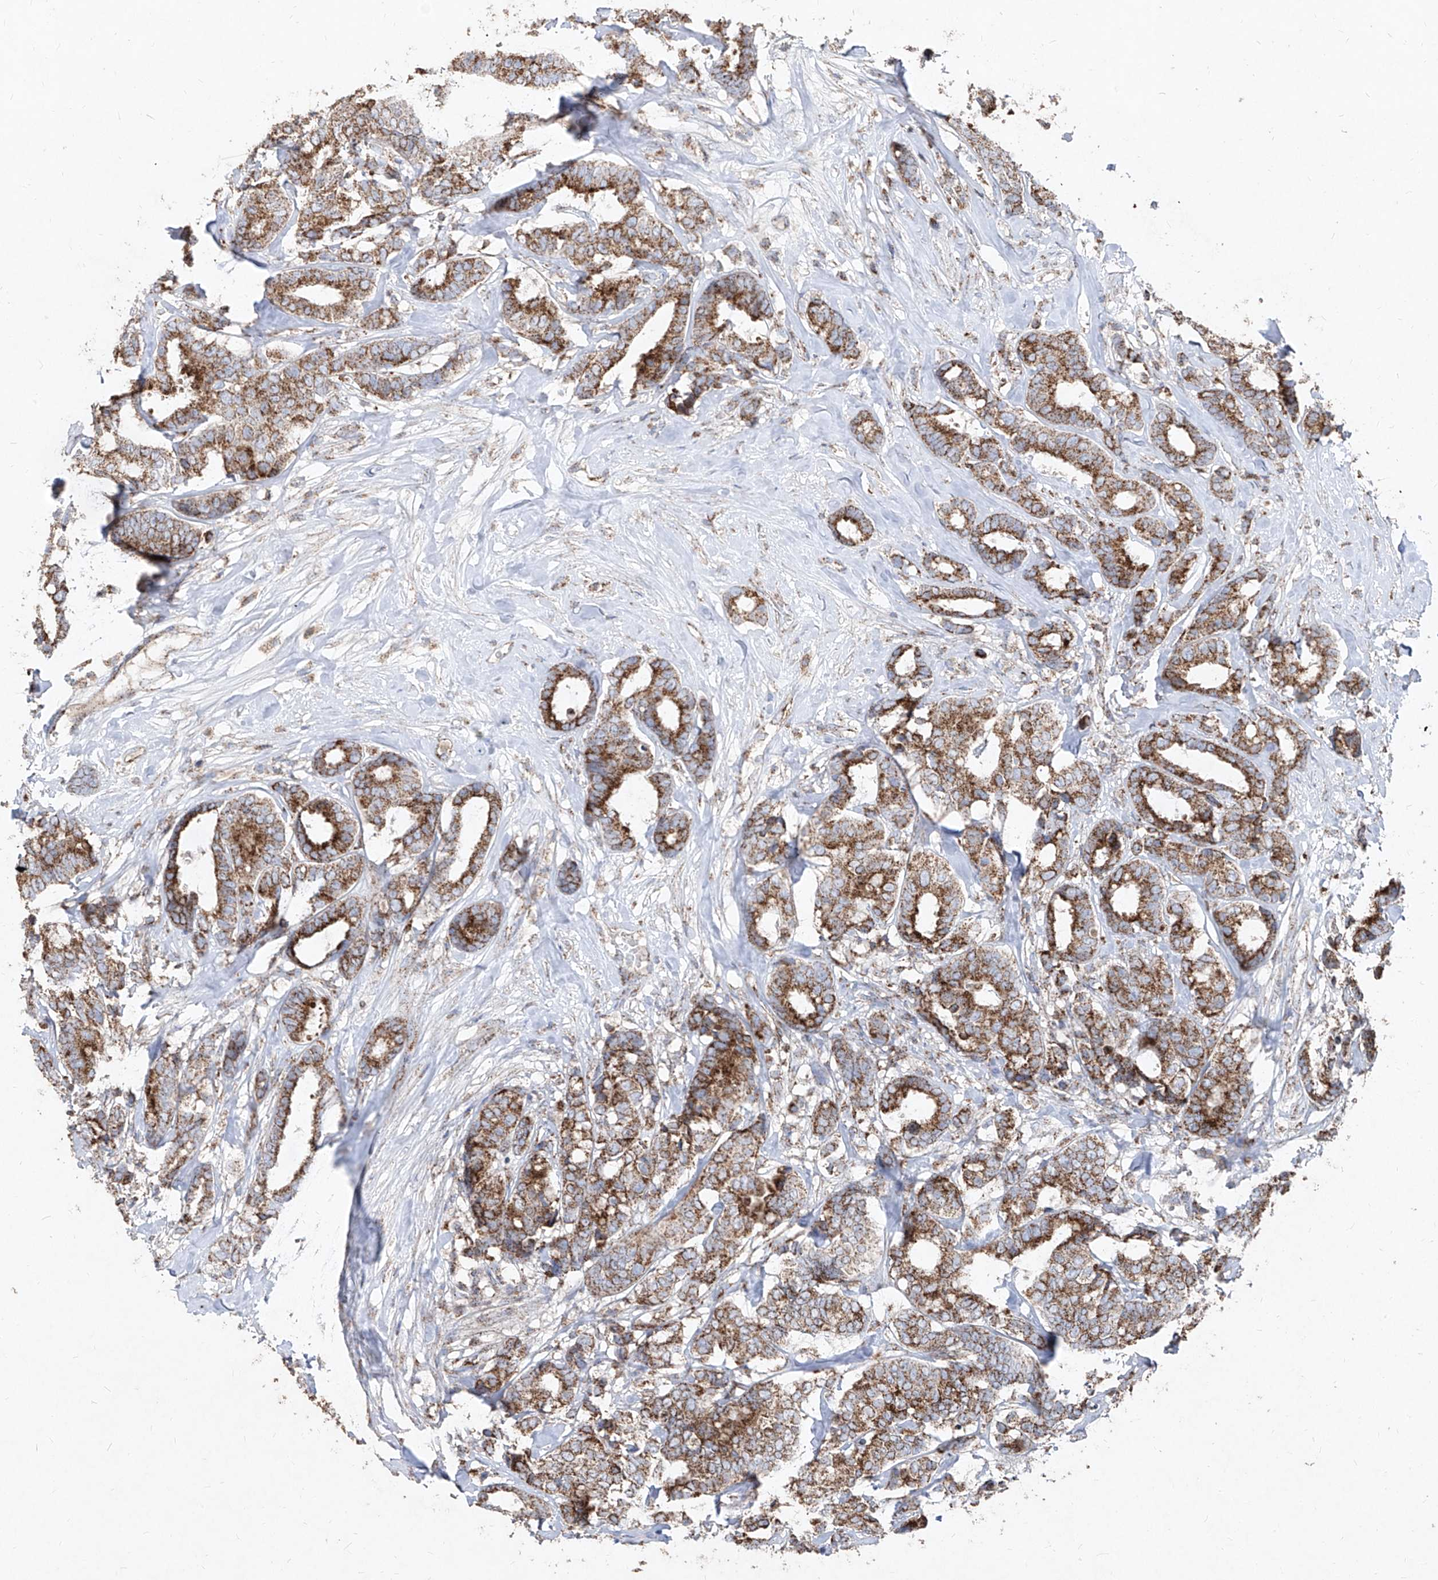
{"staining": {"intensity": "moderate", "quantity": ">75%", "location": "cytoplasmic/membranous"}, "tissue": "breast cancer", "cell_type": "Tumor cells", "image_type": "cancer", "snomed": [{"axis": "morphology", "description": "Duct carcinoma"}, {"axis": "topography", "description": "Breast"}], "caption": "Human breast intraductal carcinoma stained for a protein (brown) exhibits moderate cytoplasmic/membranous positive positivity in about >75% of tumor cells.", "gene": "ABCD3", "patient": {"sex": "female", "age": 87}}